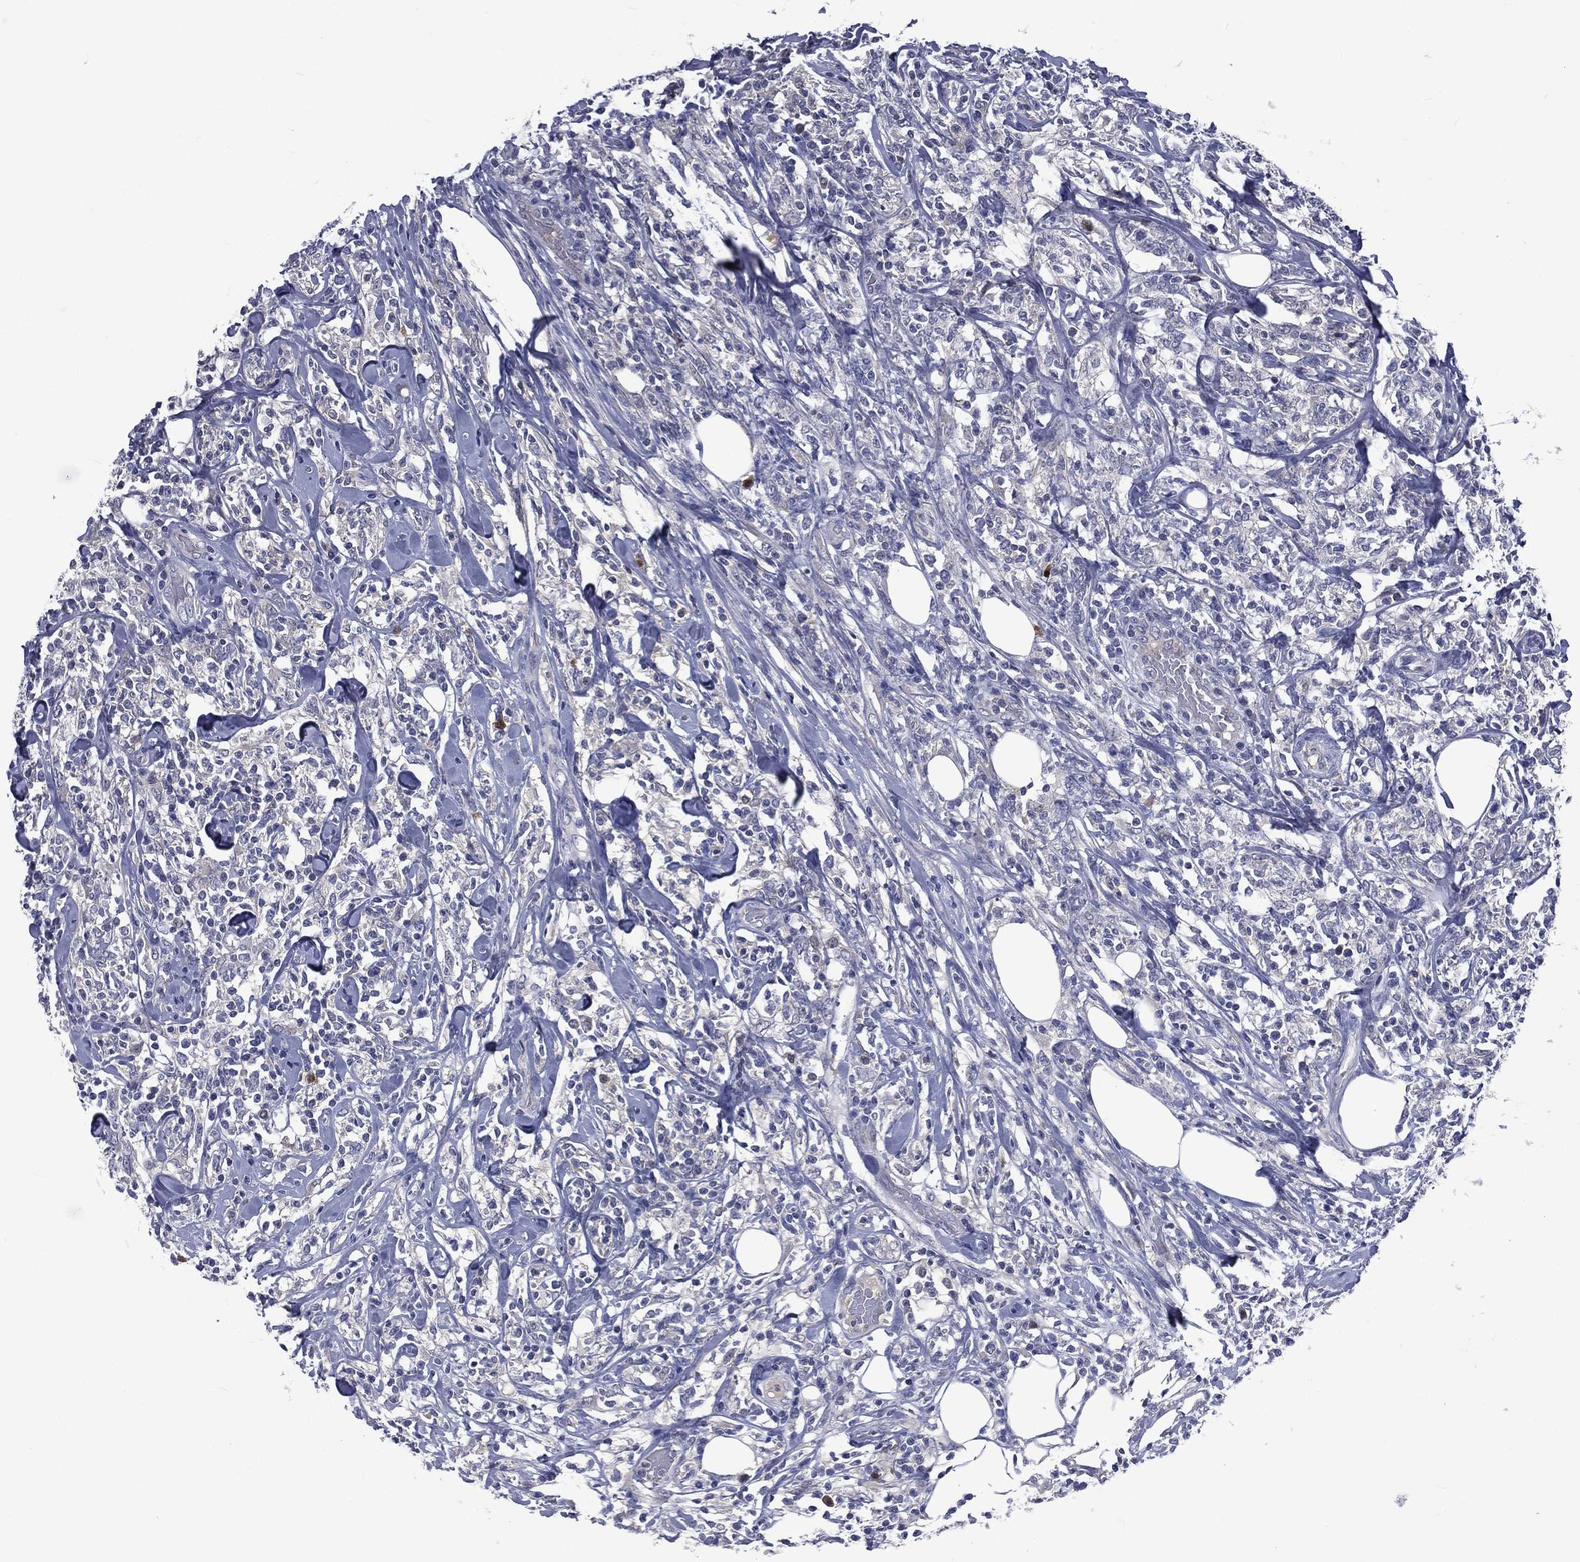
{"staining": {"intensity": "negative", "quantity": "none", "location": "none"}, "tissue": "lymphoma", "cell_type": "Tumor cells", "image_type": "cancer", "snomed": [{"axis": "morphology", "description": "Malignant lymphoma, non-Hodgkin's type, High grade"}, {"axis": "topography", "description": "Lymph node"}], "caption": "Lymphoma was stained to show a protein in brown. There is no significant staining in tumor cells. The staining was performed using DAB (3,3'-diaminobenzidine) to visualize the protein expression in brown, while the nuclei were stained in blue with hematoxylin (Magnification: 20x).", "gene": "CA12", "patient": {"sex": "female", "age": 84}}